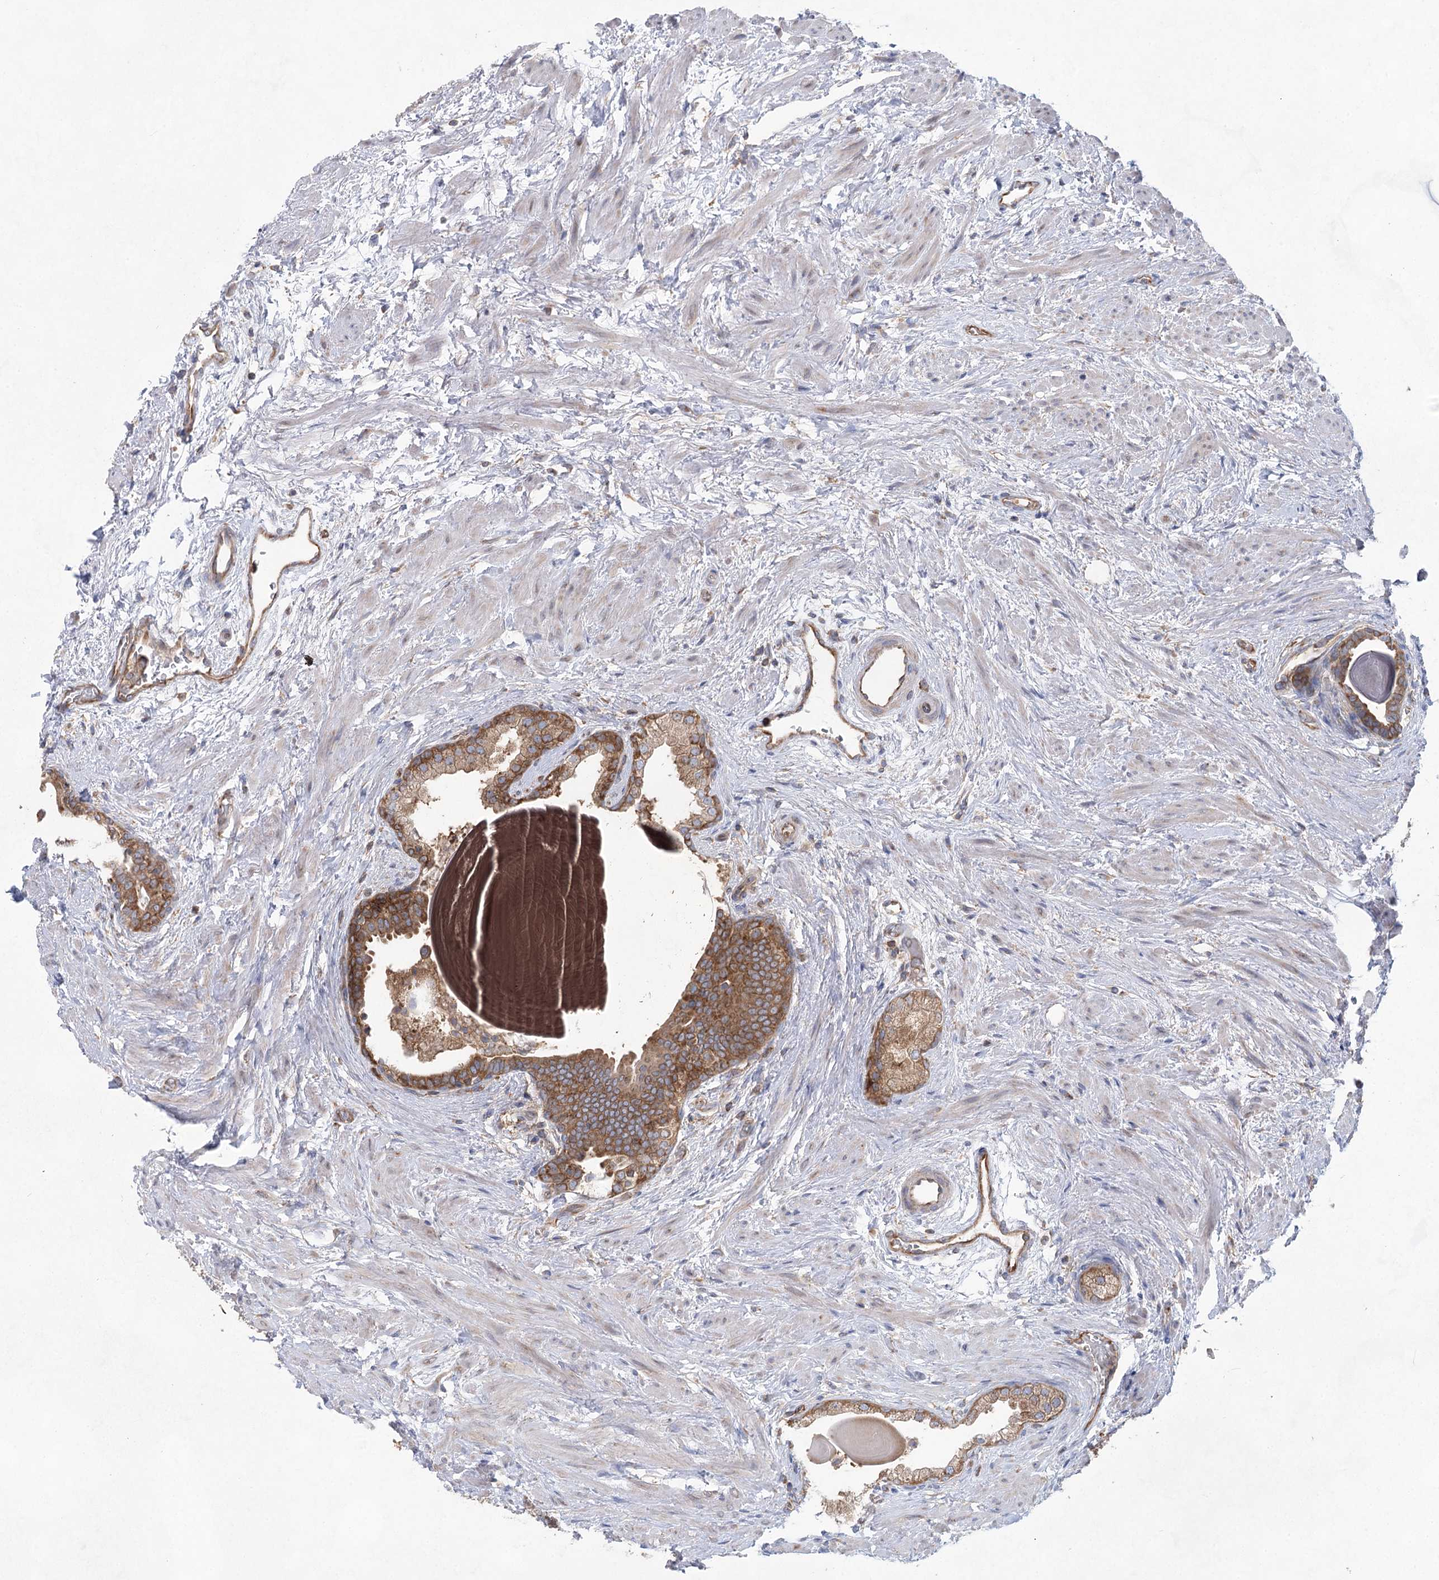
{"staining": {"intensity": "moderate", "quantity": ">75%", "location": "cytoplasmic/membranous"}, "tissue": "prostate", "cell_type": "Glandular cells", "image_type": "normal", "snomed": [{"axis": "morphology", "description": "Normal tissue, NOS"}, {"axis": "topography", "description": "Prostate"}], "caption": "High-power microscopy captured an IHC histopathology image of unremarkable prostate, revealing moderate cytoplasmic/membranous expression in approximately >75% of glandular cells. Using DAB (brown) and hematoxylin (blue) stains, captured at high magnification using brightfield microscopy.", "gene": "EIF3A", "patient": {"sex": "male", "age": 48}}